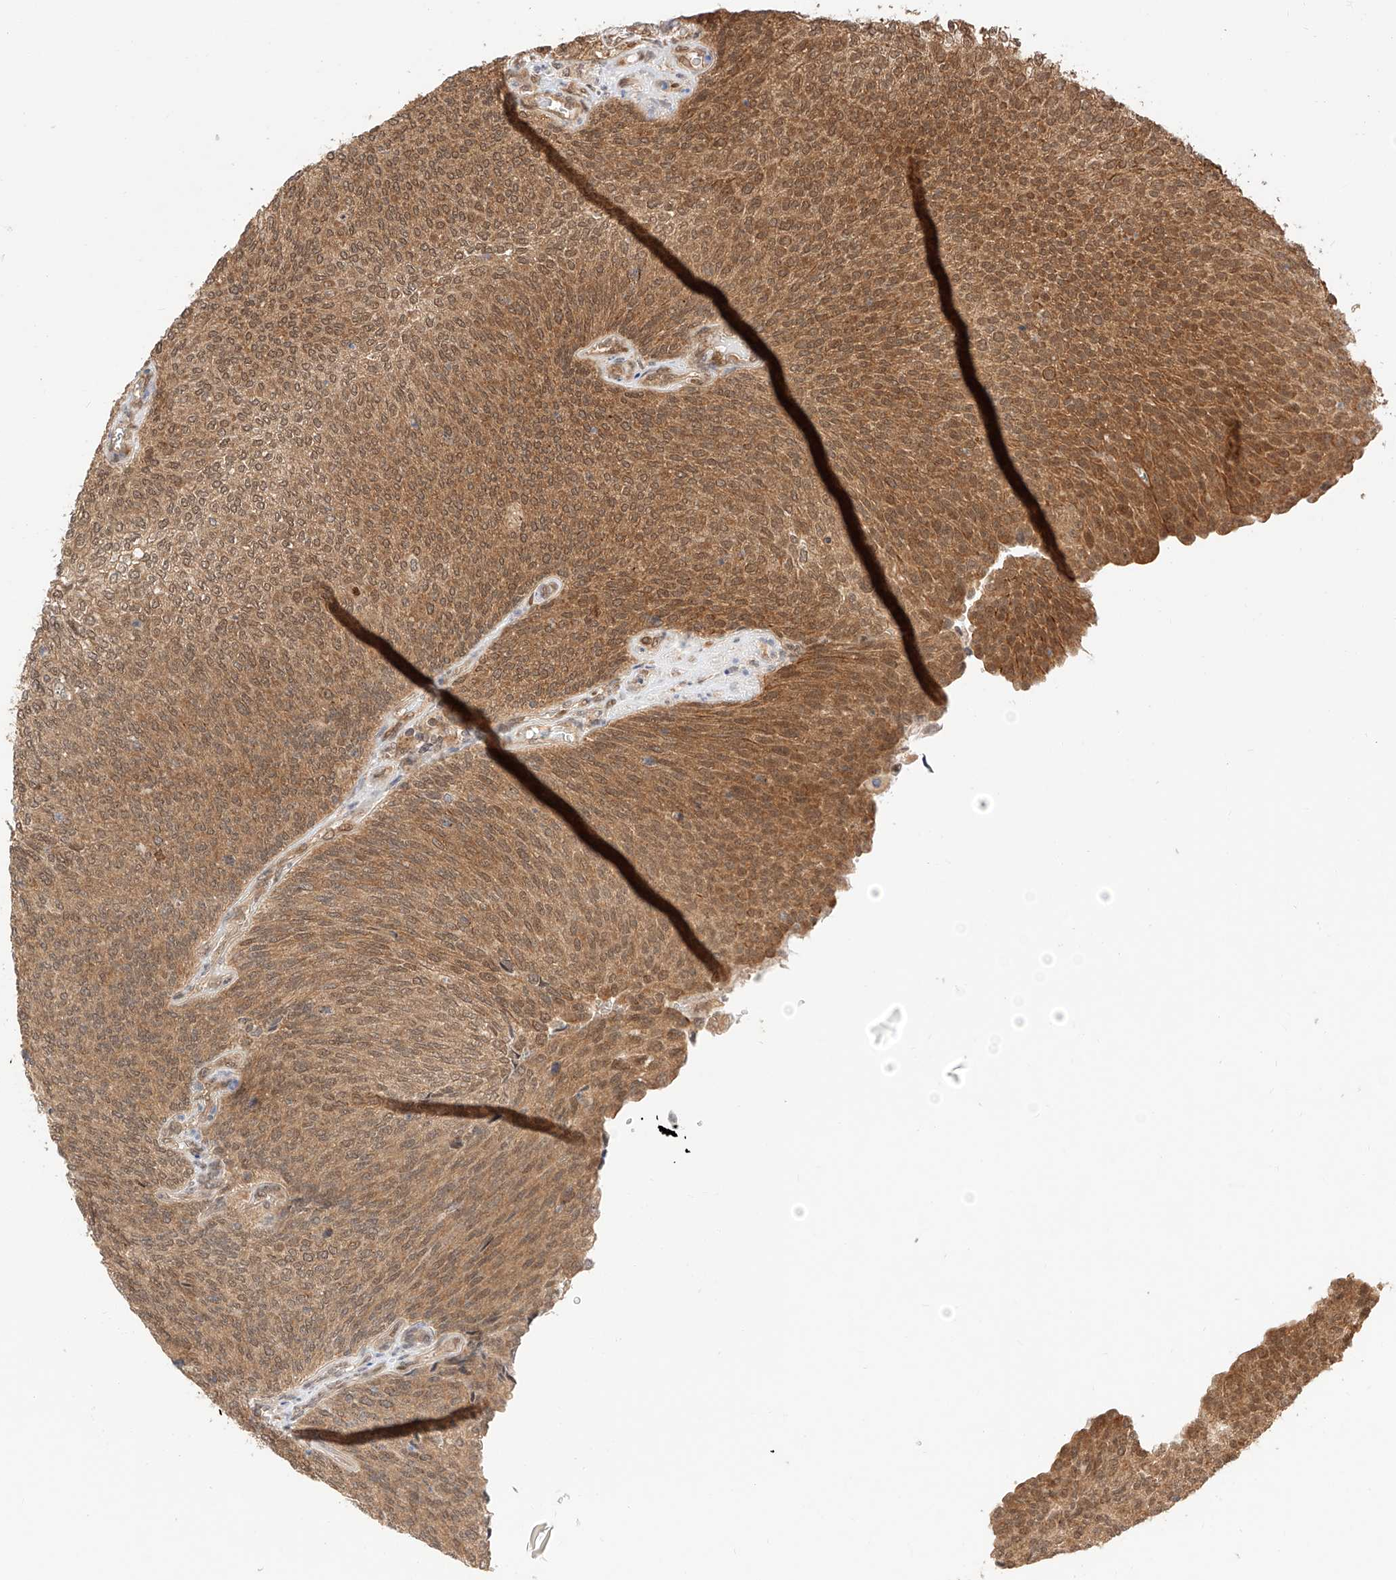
{"staining": {"intensity": "moderate", "quantity": ">75%", "location": "cytoplasmic/membranous,nuclear"}, "tissue": "urothelial cancer", "cell_type": "Tumor cells", "image_type": "cancer", "snomed": [{"axis": "morphology", "description": "Urothelial carcinoma, Low grade"}, {"axis": "topography", "description": "Urinary bladder"}], "caption": "This is an image of IHC staining of urothelial carcinoma (low-grade), which shows moderate positivity in the cytoplasmic/membranous and nuclear of tumor cells.", "gene": "EIF4H", "patient": {"sex": "female", "age": 79}}